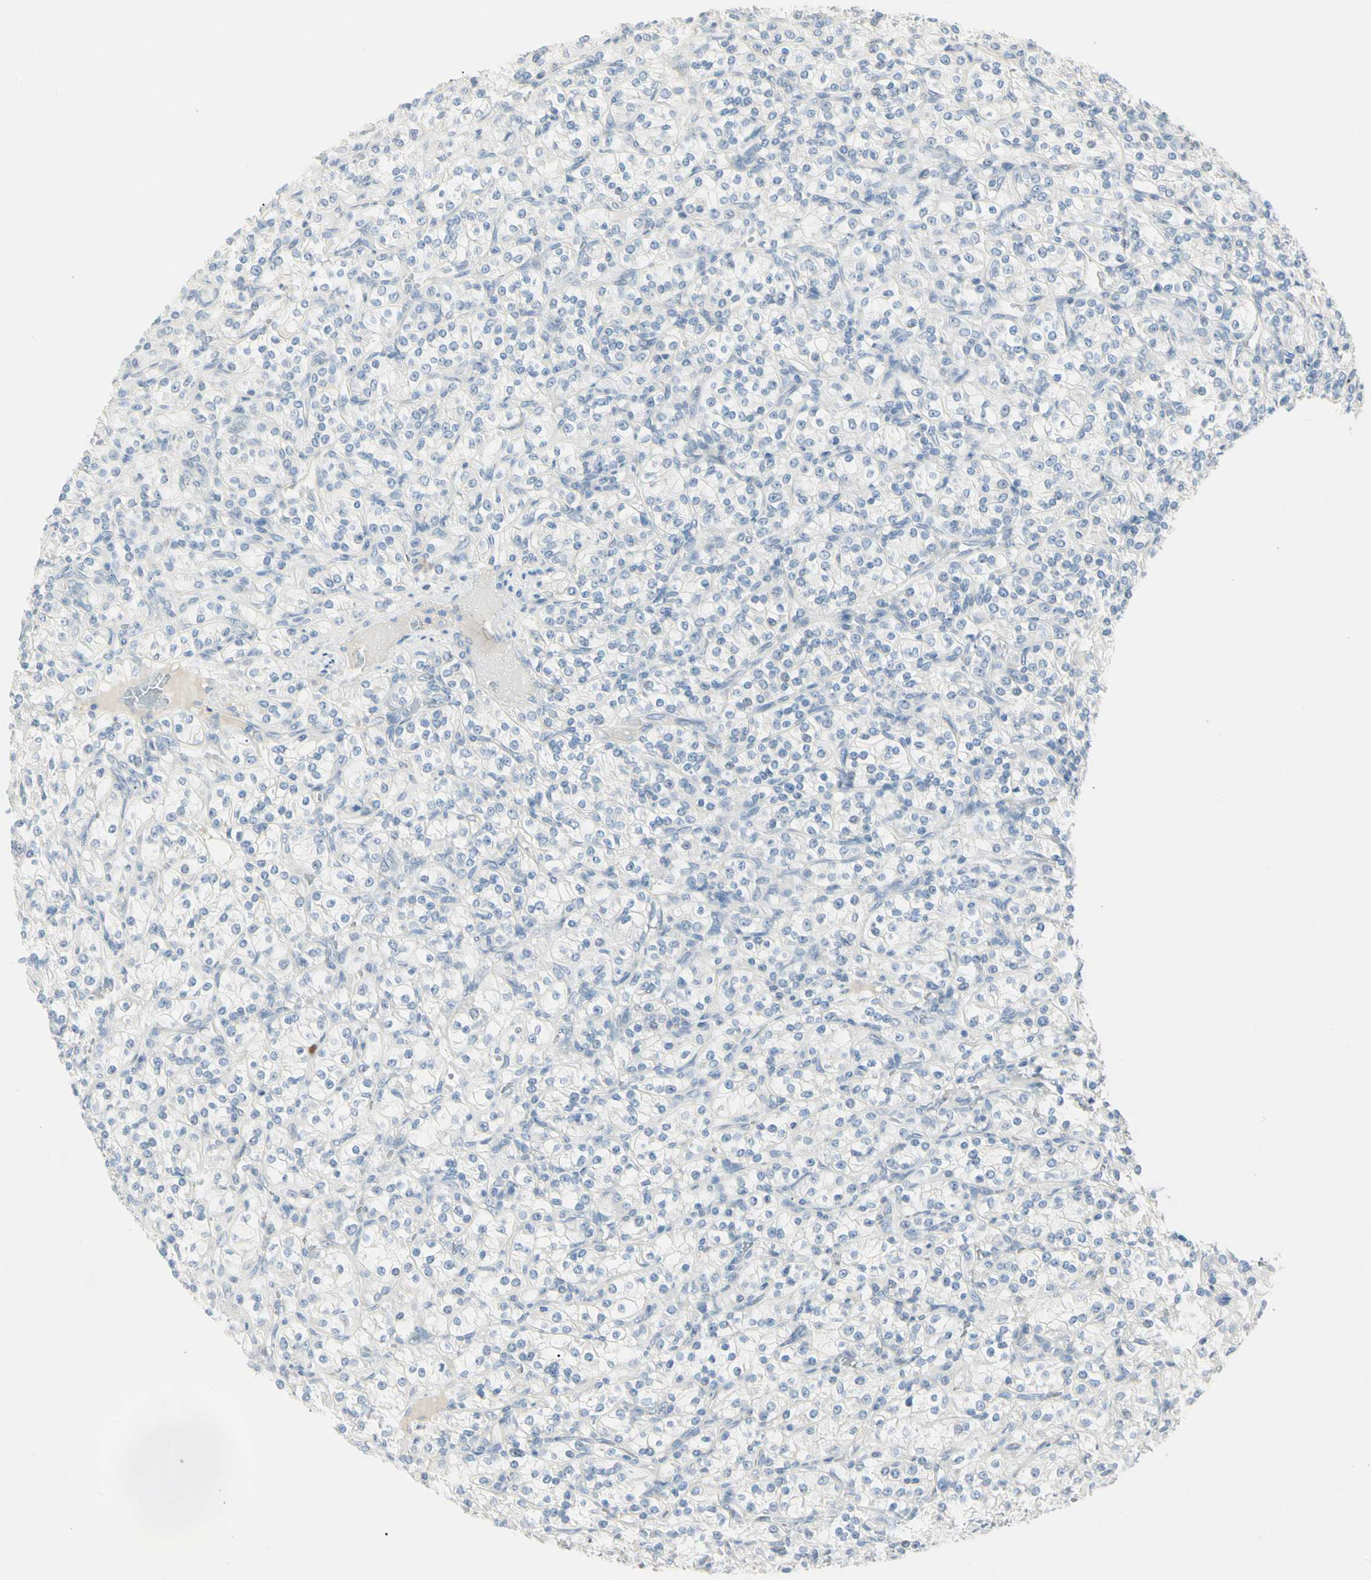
{"staining": {"intensity": "negative", "quantity": "none", "location": "none"}, "tissue": "renal cancer", "cell_type": "Tumor cells", "image_type": "cancer", "snomed": [{"axis": "morphology", "description": "Adenocarcinoma, NOS"}, {"axis": "topography", "description": "Kidney"}], "caption": "The histopathology image reveals no staining of tumor cells in renal cancer (adenocarcinoma). (Brightfield microscopy of DAB immunohistochemistry at high magnification).", "gene": "ALDH18A1", "patient": {"sex": "male", "age": 77}}